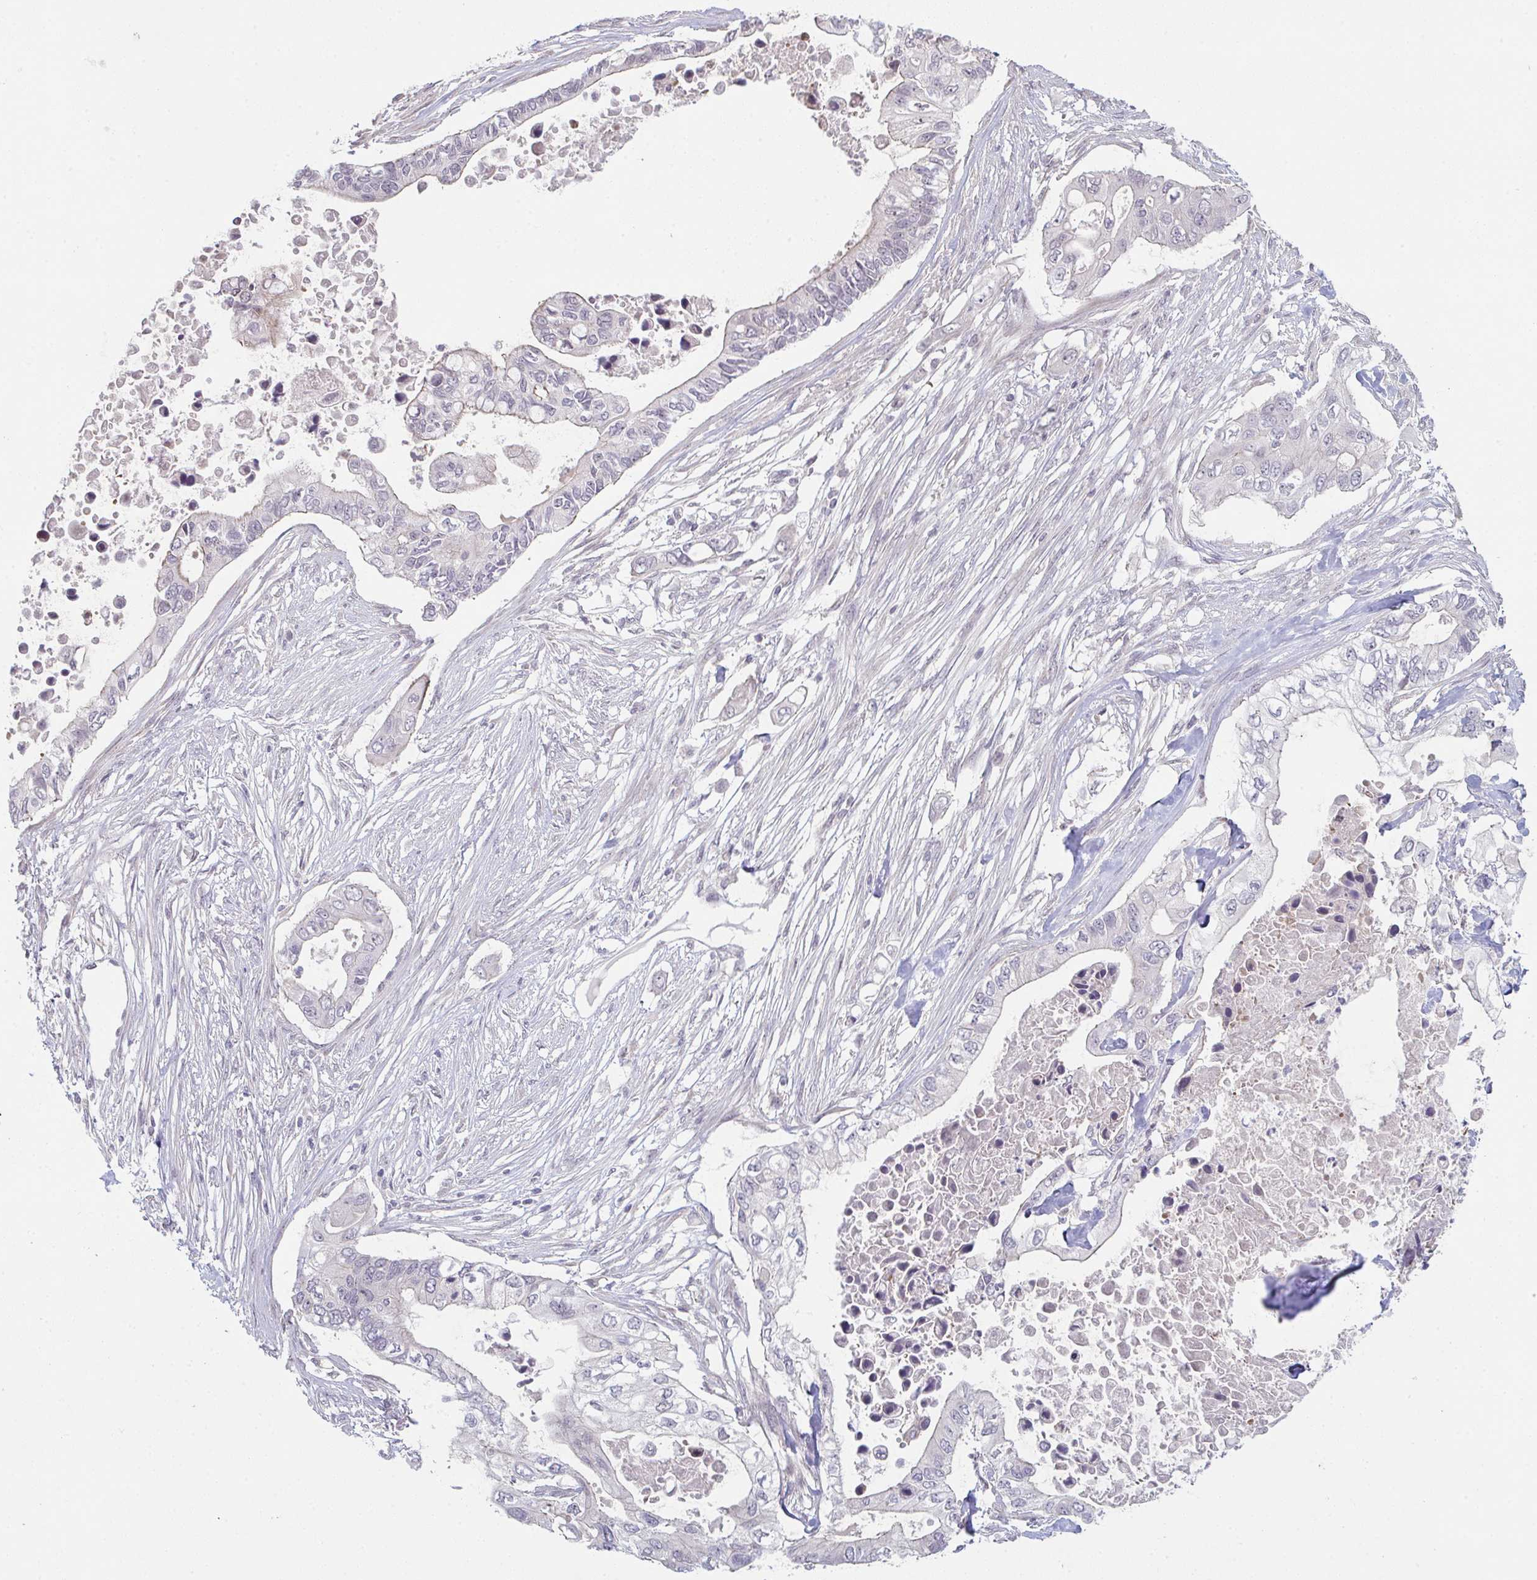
{"staining": {"intensity": "negative", "quantity": "none", "location": "none"}, "tissue": "pancreatic cancer", "cell_type": "Tumor cells", "image_type": "cancer", "snomed": [{"axis": "morphology", "description": "Adenocarcinoma, NOS"}, {"axis": "topography", "description": "Pancreas"}], "caption": "An image of adenocarcinoma (pancreatic) stained for a protein demonstrates no brown staining in tumor cells.", "gene": "ZNF214", "patient": {"sex": "female", "age": 63}}